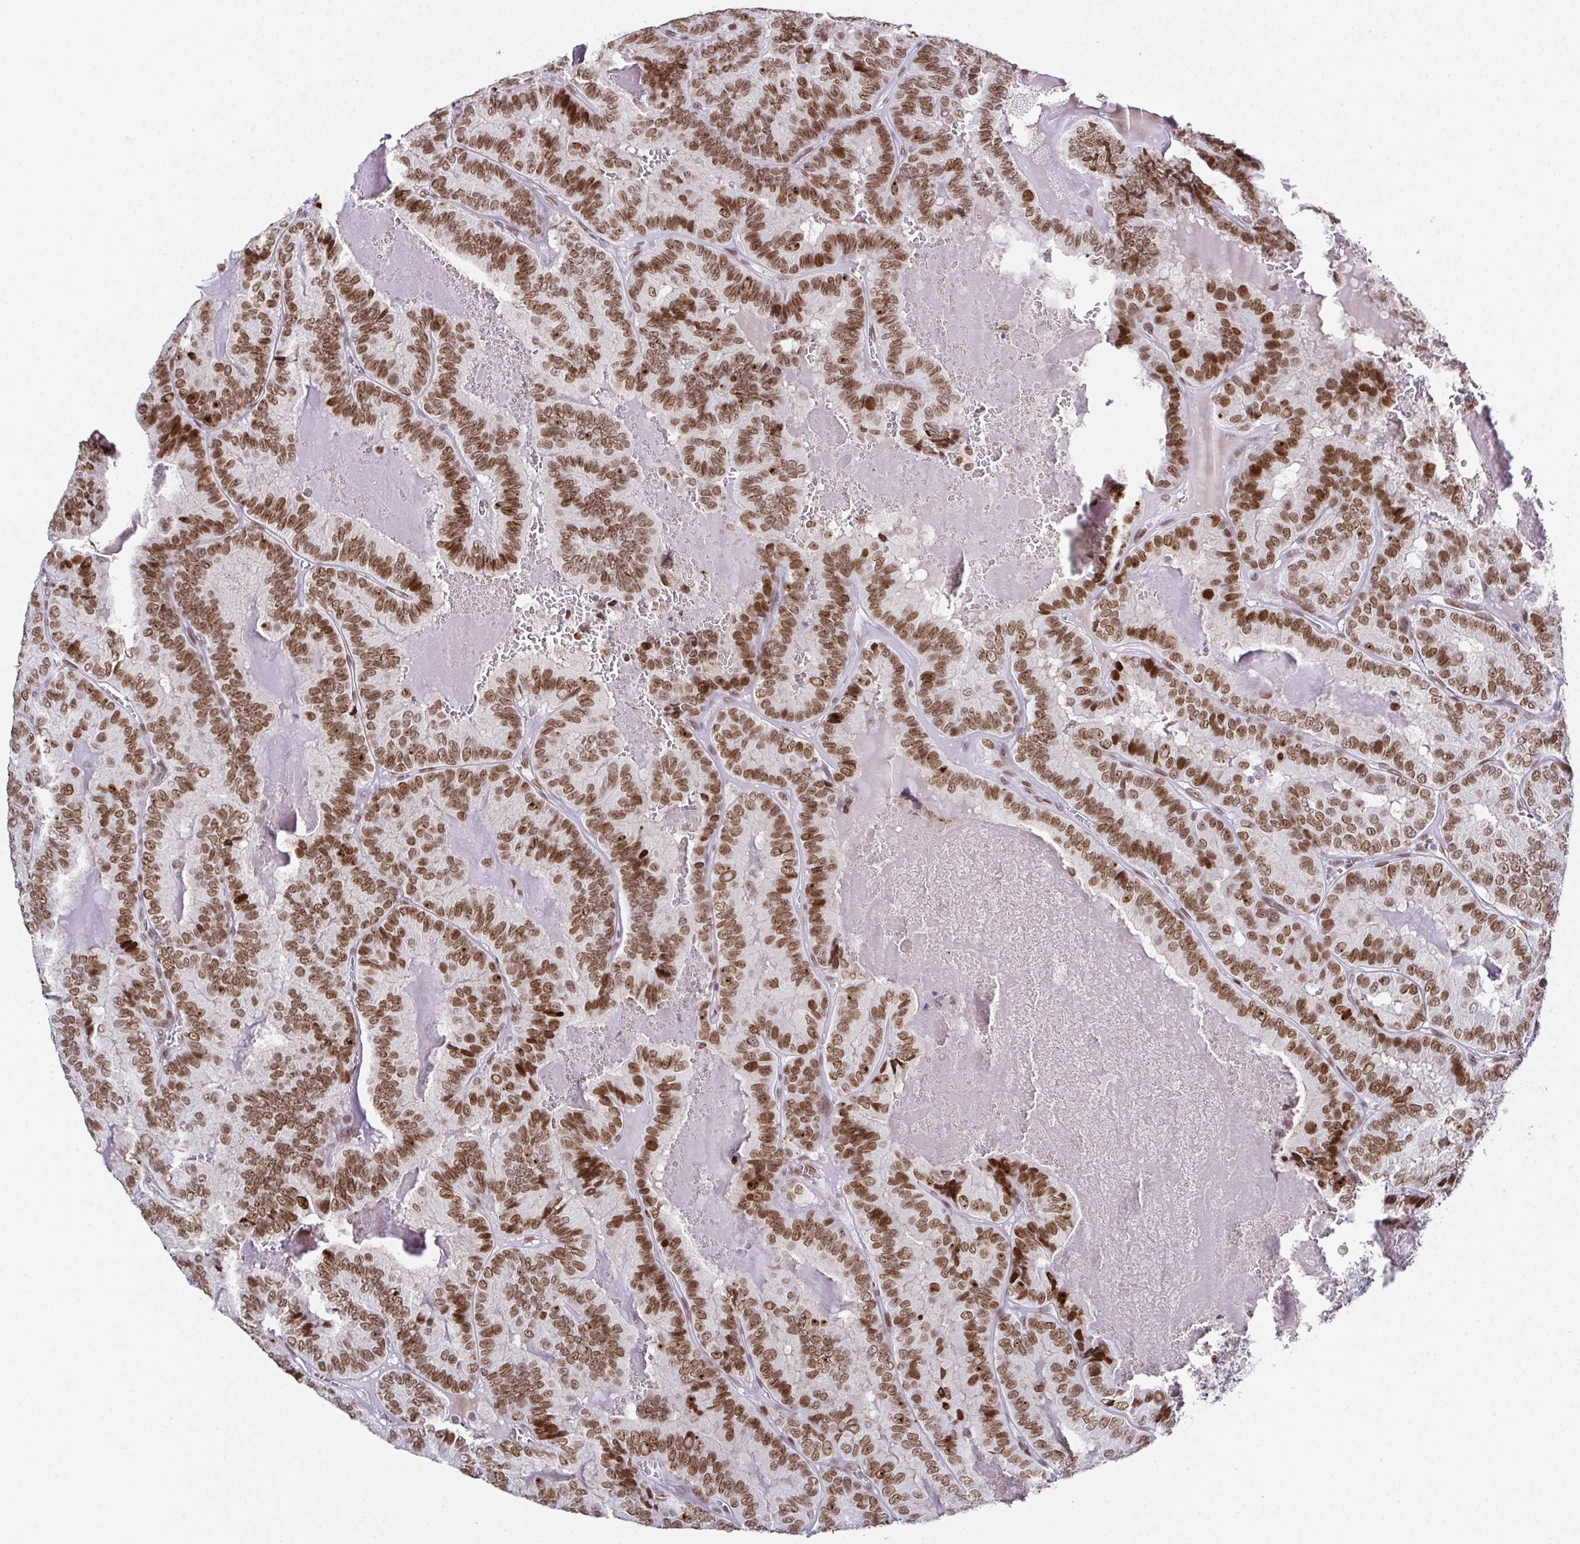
{"staining": {"intensity": "moderate", "quantity": ">75%", "location": "nuclear"}, "tissue": "thyroid cancer", "cell_type": "Tumor cells", "image_type": "cancer", "snomed": [{"axis": "morphology", "description": "Papillary adenocarcinoma, NOS"}, {"axis": "topography", "description": "Thyroid gland"}], "caption": "Brown immunohistochemical staining in thyroid papillary adenocarcinoma demonstrates moderate nuclear expression in about >75% of tumor cells.", "gene": "RB1", "patient": {"sex": "female", "age": 75}}